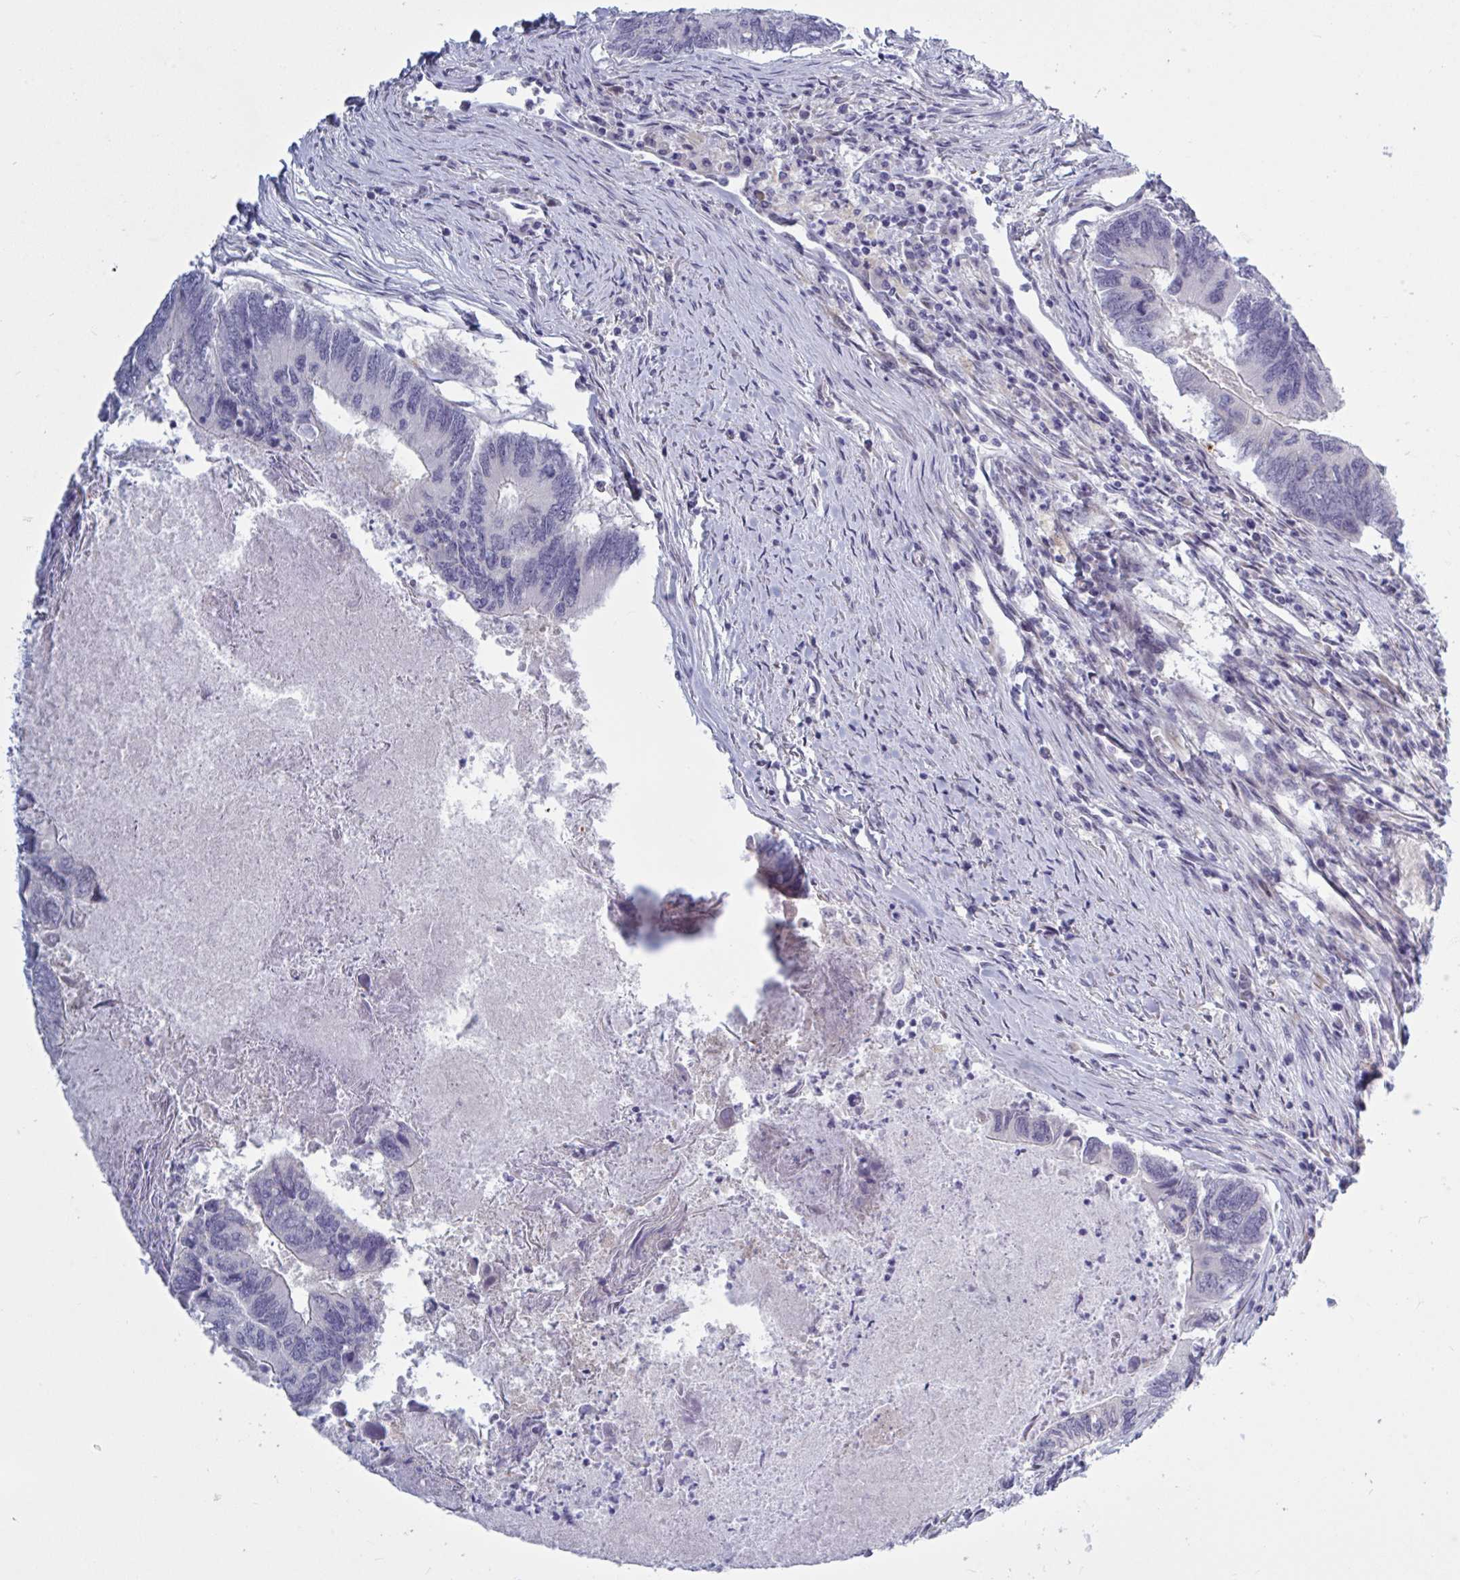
{"staining": {"intensity": "negative", "quantity": "none", "location": "none"}, "tissue": "colorectal cancer", "cell_type": "Tumor cells", "image_type": "cancer", "snomed": [{"axis": "morphology", "description": "Adenocarcinoma, NOS"}, {"axis": "topography", "description": "Colon"}], "caption": "This micrograph is of colorectal cancer (adenocarcinoma) stained with immunohistochemistry (IHC) to label a protein in brown with the nuclei are counter-stained blue. There is no staining in tumor cells.", "gene": "TCEAL8", "patient": {"sex": "female", "age": 67}}